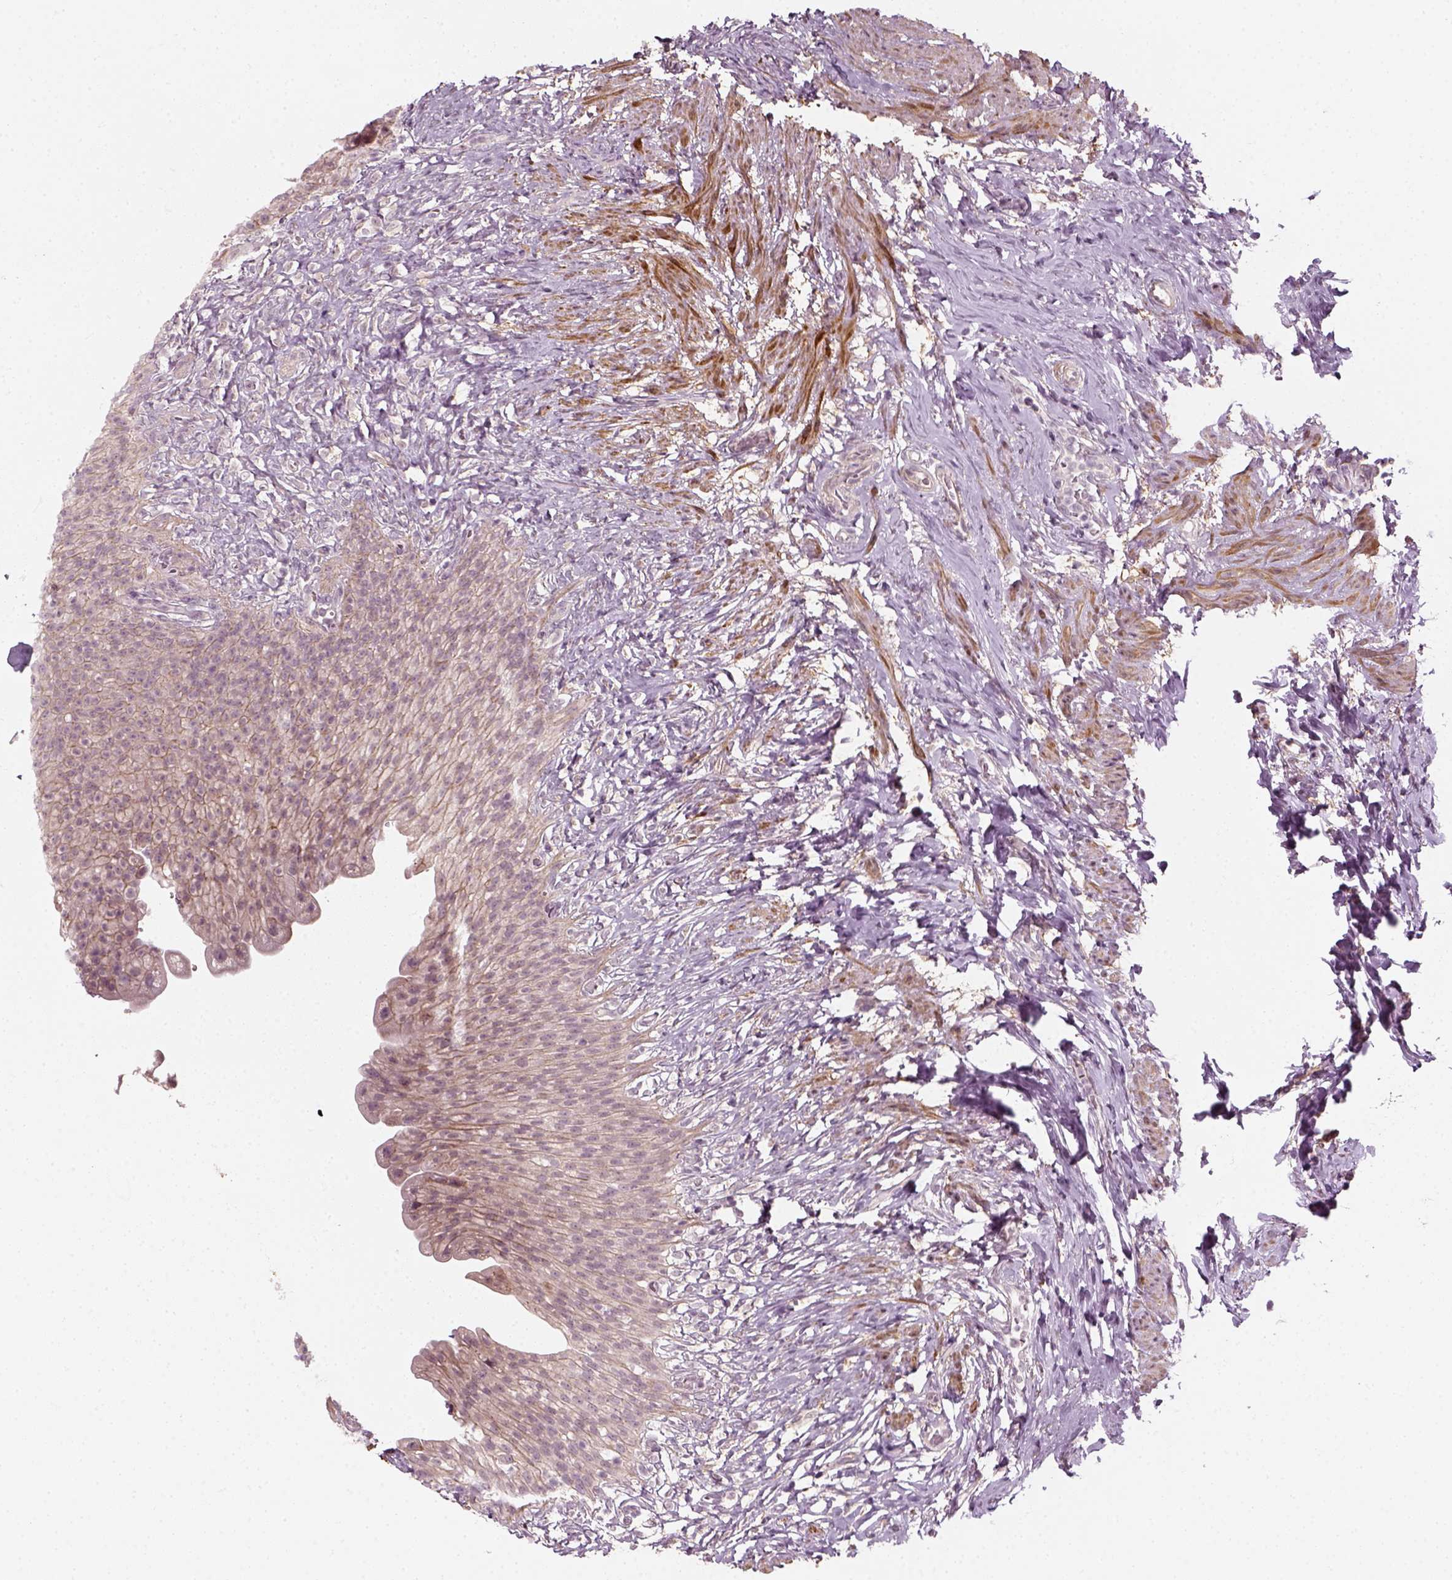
{"staining": {"intensity": "weak", "quantity": "<25%", "location": "cytoplasmic/membranous"}, "tissue": "urinary bladder", "cell_type": "Urothelial cells", "image_type": "normal", "snomed": [{"axis": "morphology", "description": "Normal tissue, NOS"}, {"axis": "topography", "description": "Urinary bladder"}, {"axis": "topography", "description": "Prostate"}], "caption": "DAB (3,3'-diaminobenzidine) immunohistochemical staining of benign urinary bladder demonstrates no significant positivity in urothelial cells. (Brightfield microscopy of DAB immunohistochemistry at high magnification).", "gene": "MLIP", "patient": {"sex": "male", "age": 76}}